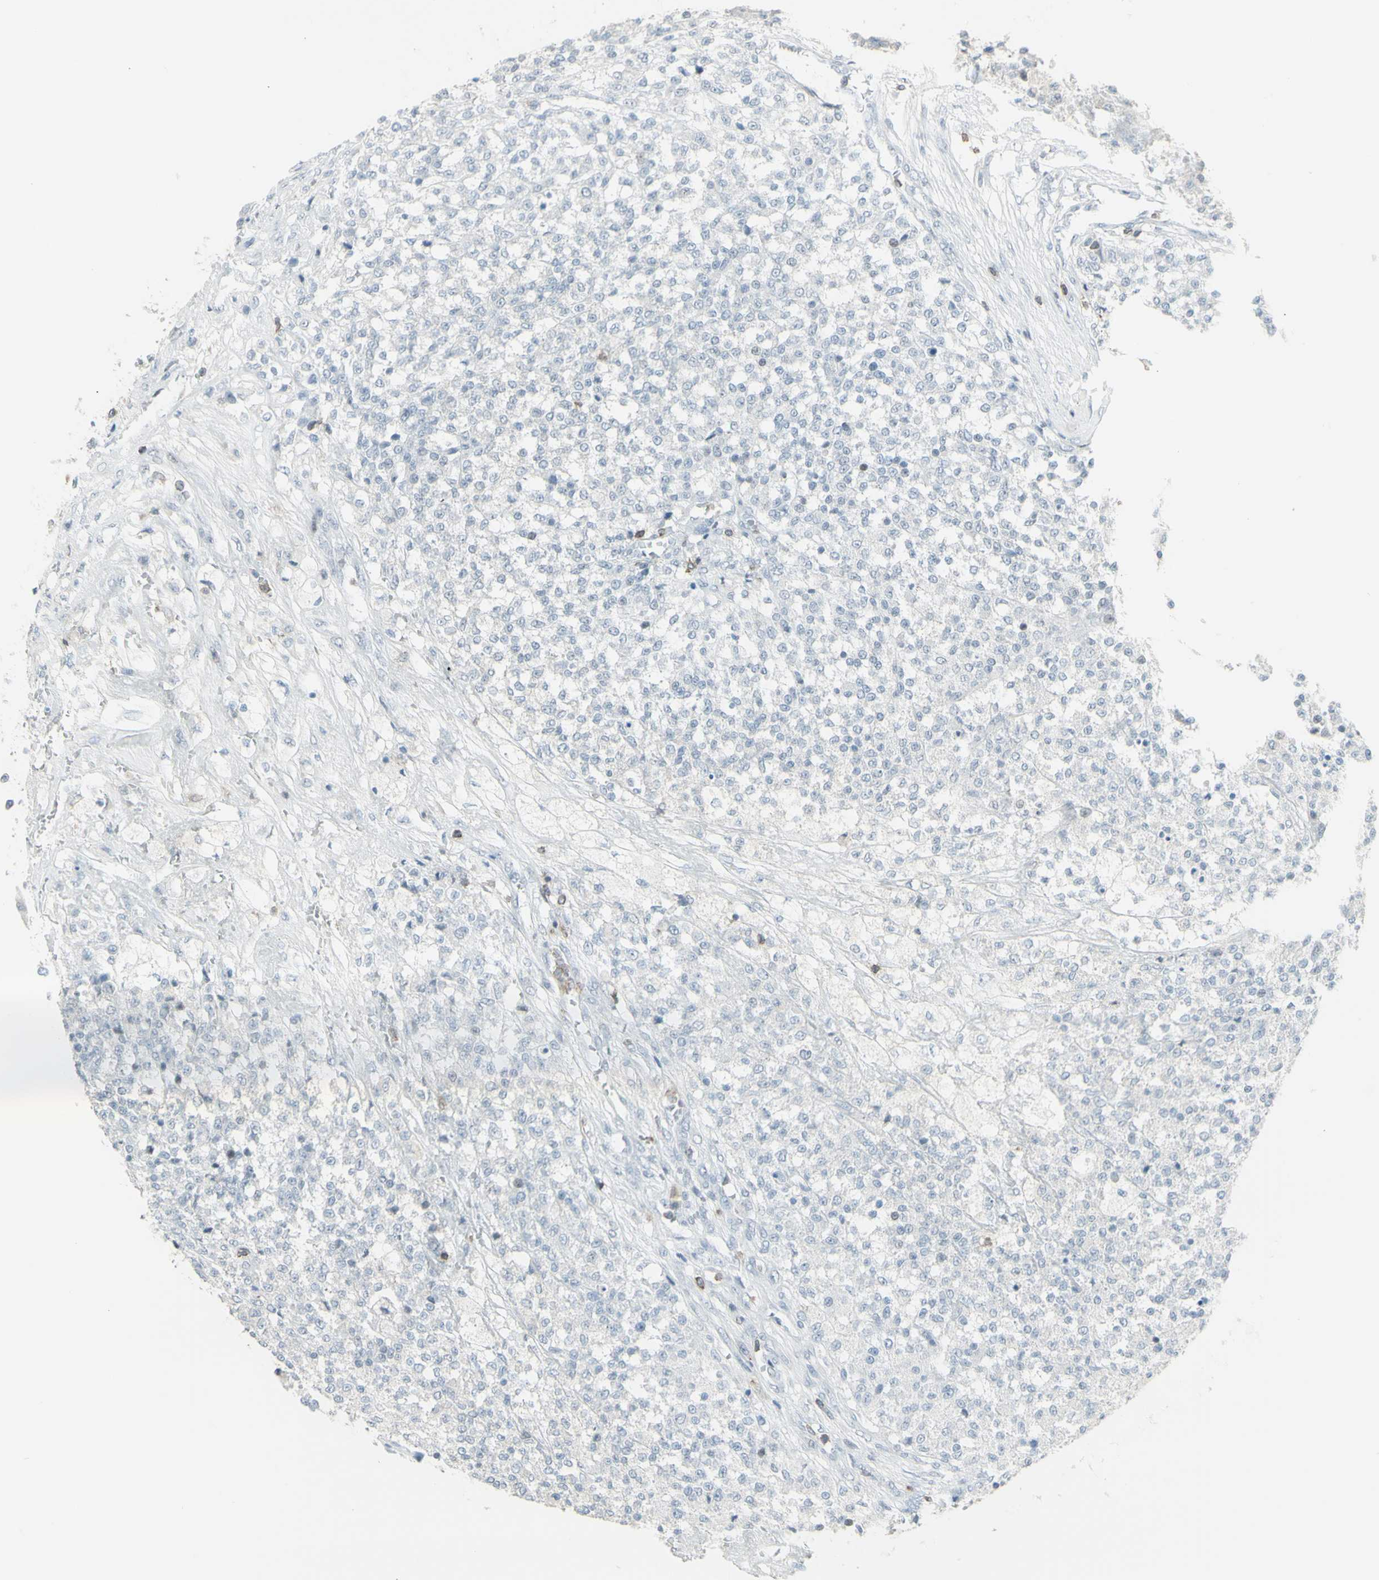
{"staining": {"intensity": "negative", "quantity": "none", "location": "none"}, "tissue": "testis cancer", "cell_type": "Tumor cells", "image_type": "cancer", "snomed": [{"axis": "morphology", "description": "Seminoma, NOS"}, {"axis": "topography", "description": "Testis"}], "caption": "Immunohistochemistry (IHC) of human testis cancer exhibits no staining in tumor cells.", "gene": "NRG1", "patient": {"sex": "male", "age": 59}}